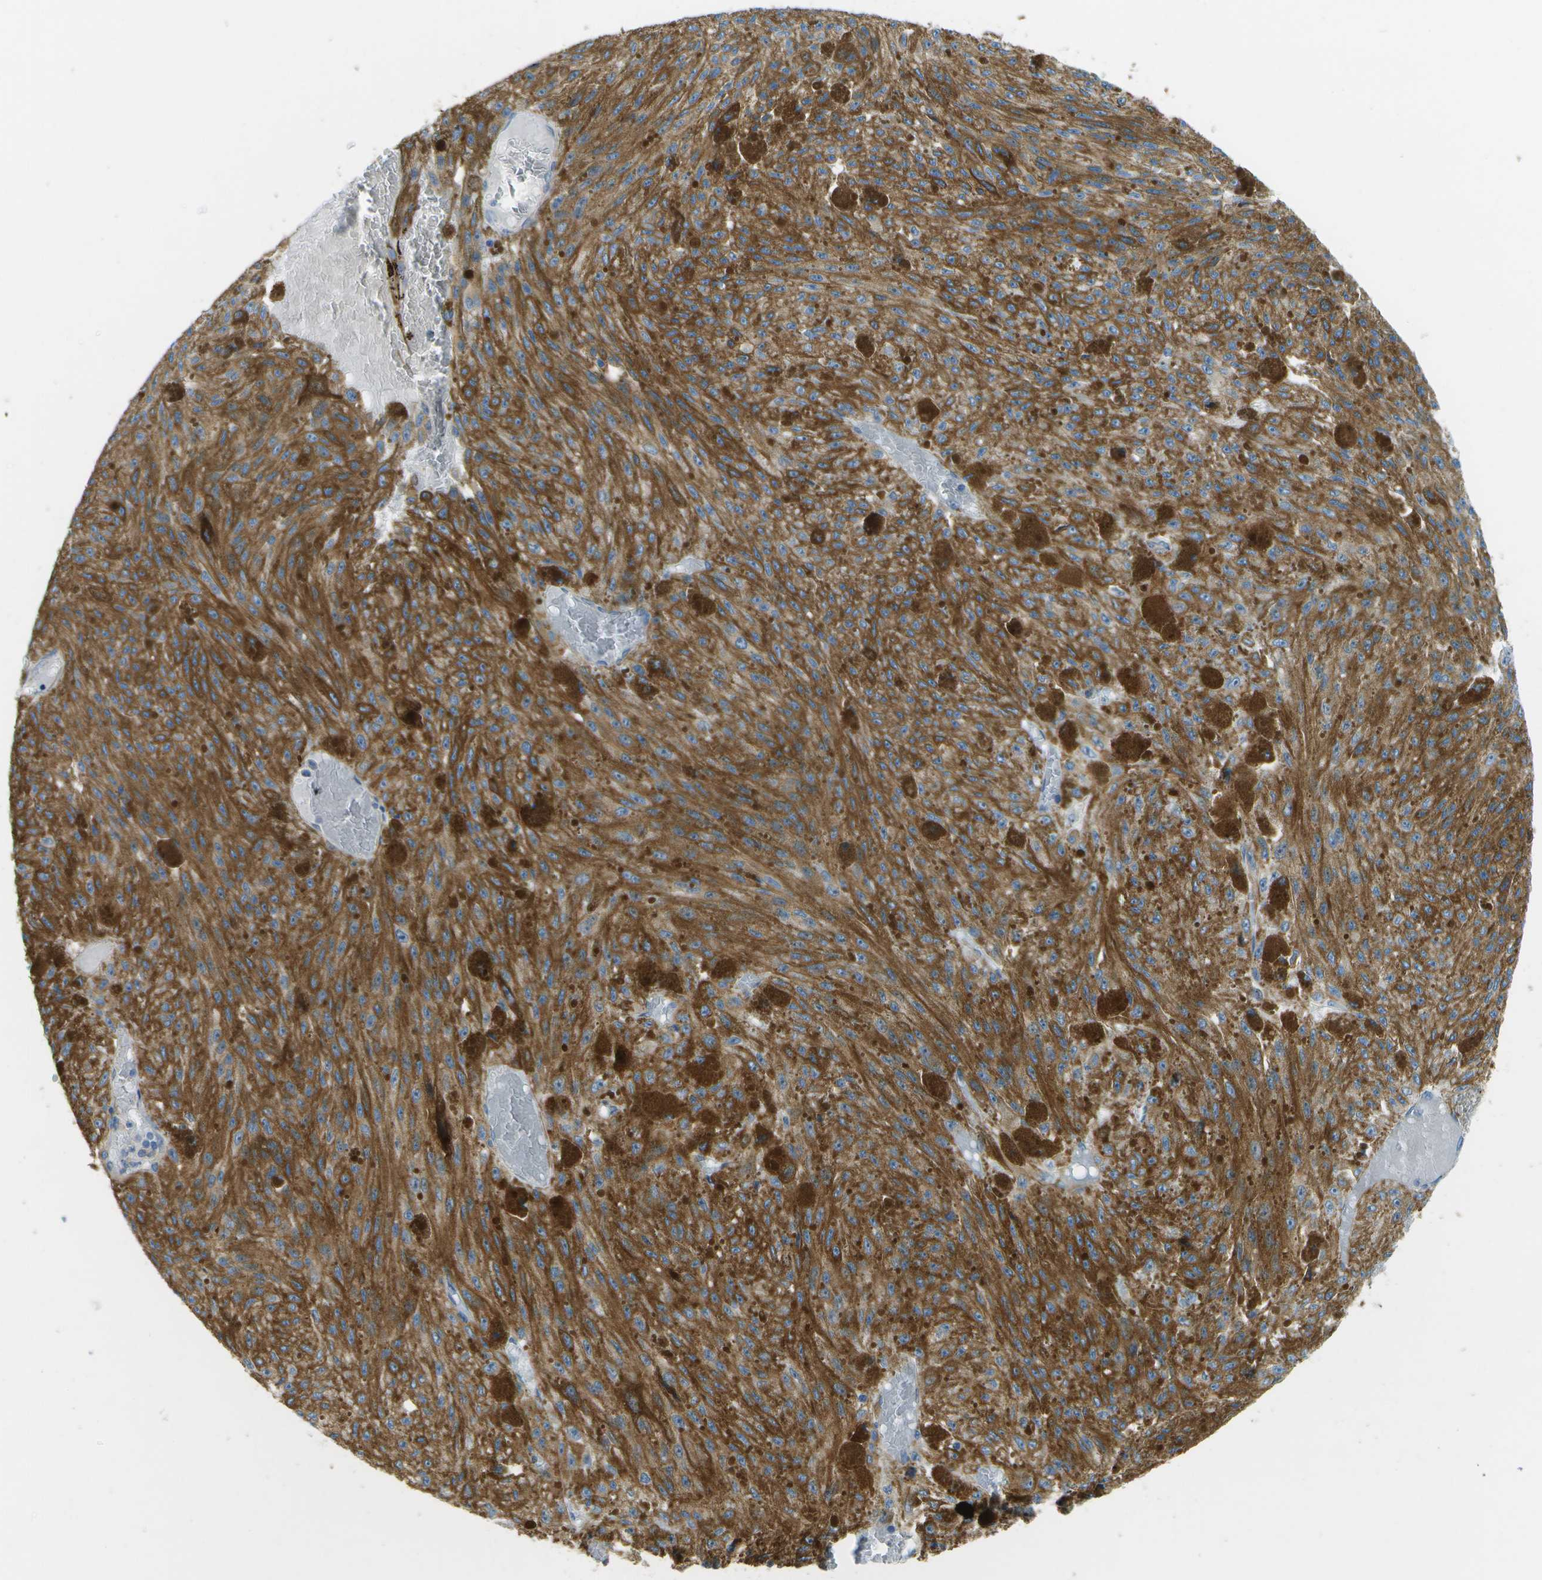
{"staining": {"intensity": "negative", "quantity": "none", "location": "none"}, "tissue": "melanoma", "cell_type": "Tumor cells", "image_type": "cancer", "snomed": [{"axis": "morphology", "description": "Malignant melanoma, NOS"}, {"axis": "topography", "description": "Other"}], "caption": "There is no significant staining in tumor cells of malignant melanoma.", "gene": "MYH11", "patient": {"sex": "male", "age": 79}}